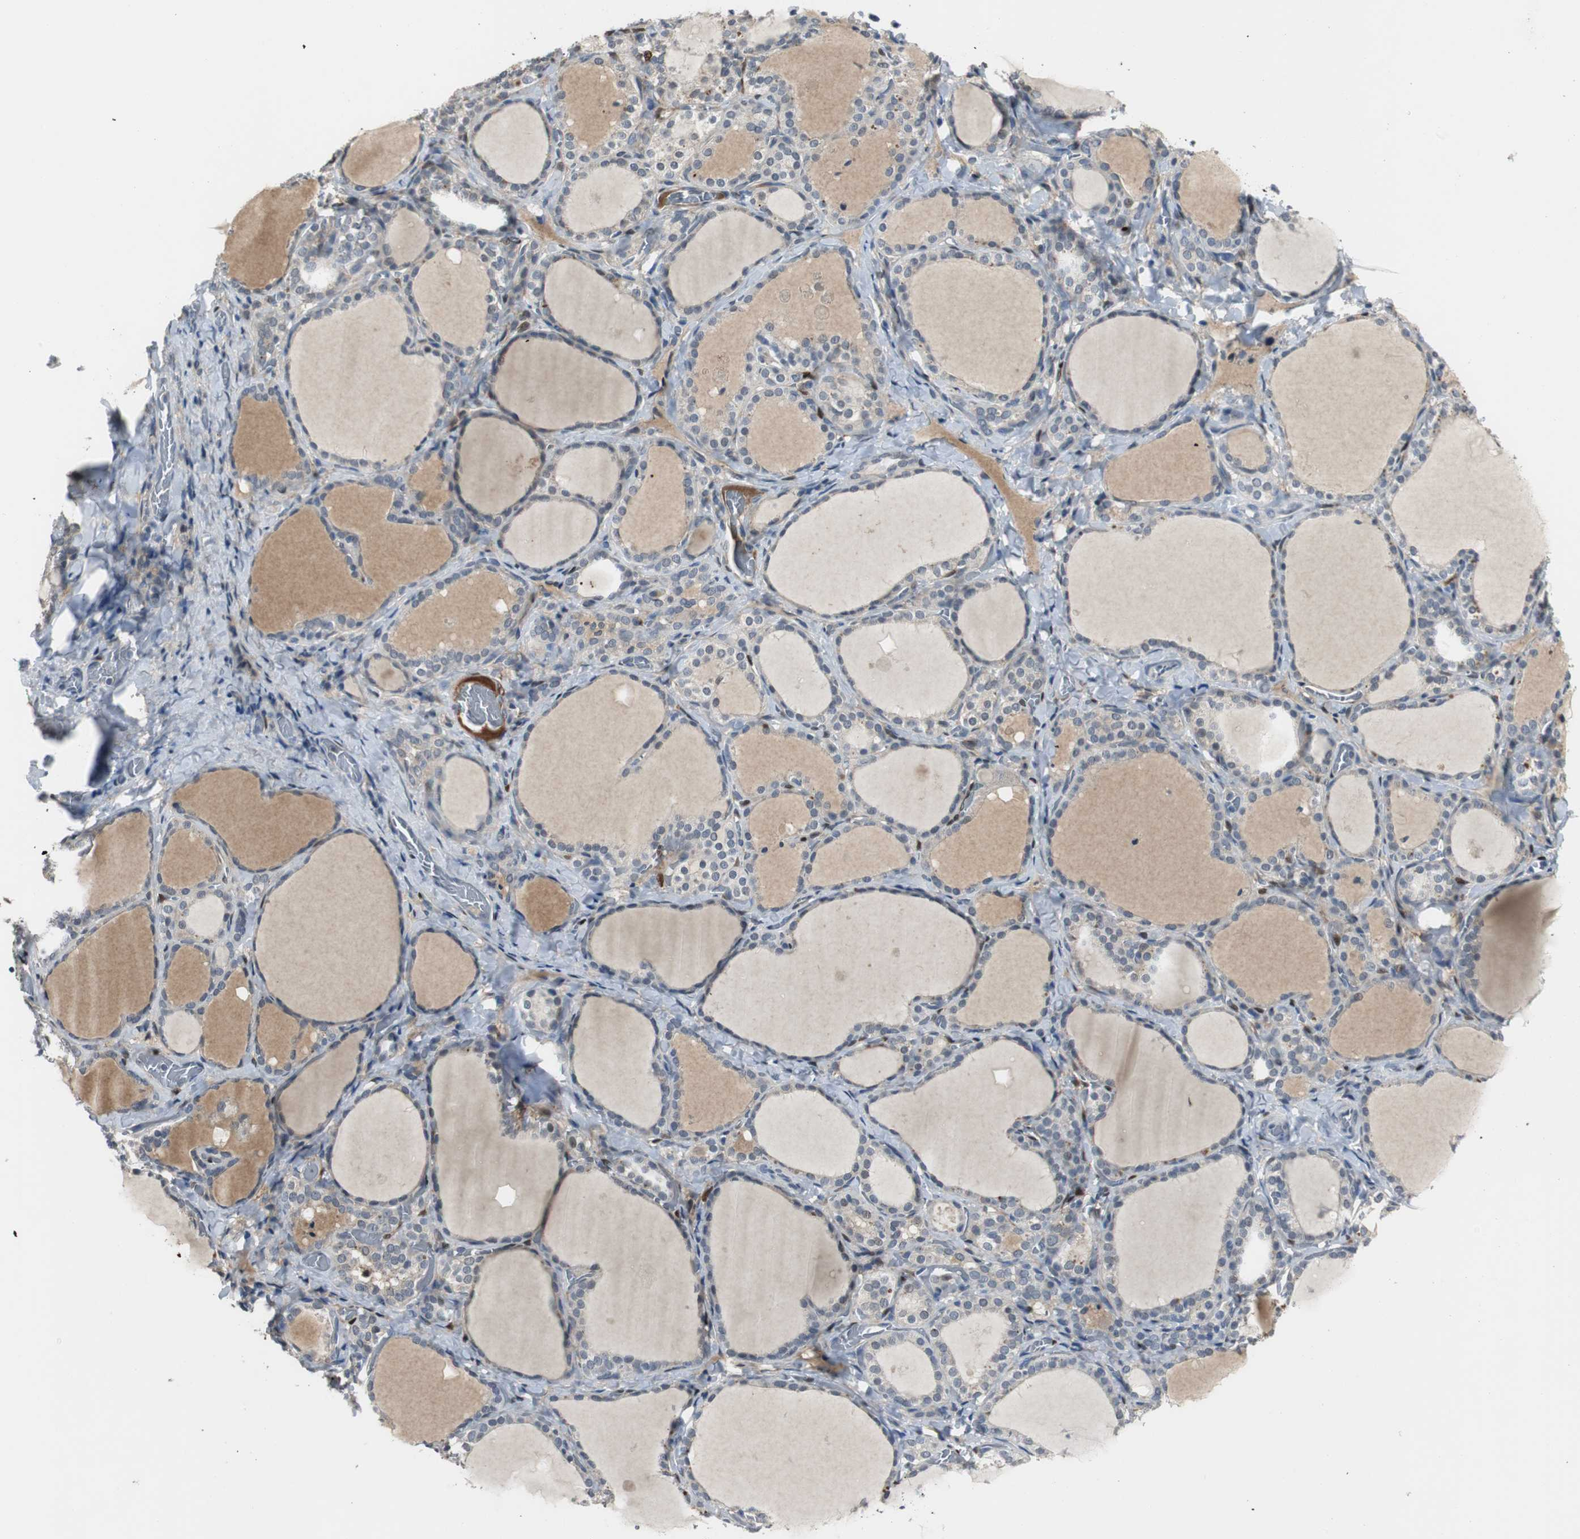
{"staining": {"intensity": "negative", "quantity": "none", "location": "none"}, "tissue": "thyroid gland", "cell_type": "Glandular cells", "image_type": "normal", "snomed": [{"axis": "morphology", "description": "Normal tissue, NOS"}, {"axis": "morphology", "description": "Papillary adenocarcinoma, NOS"}, {"axis": "topography", "description": "Thyroid gland"}], "caption": "Glandular cells are negative for brown protein staining in benign thyroid gland. The staining is performed using DAB (3,3'-diaminobenzidine) brown chromogen with nuclei counter-stained in using hematoxylin.", "gene": "FHL2", "patient": {"sex": "female", "age": 30}}